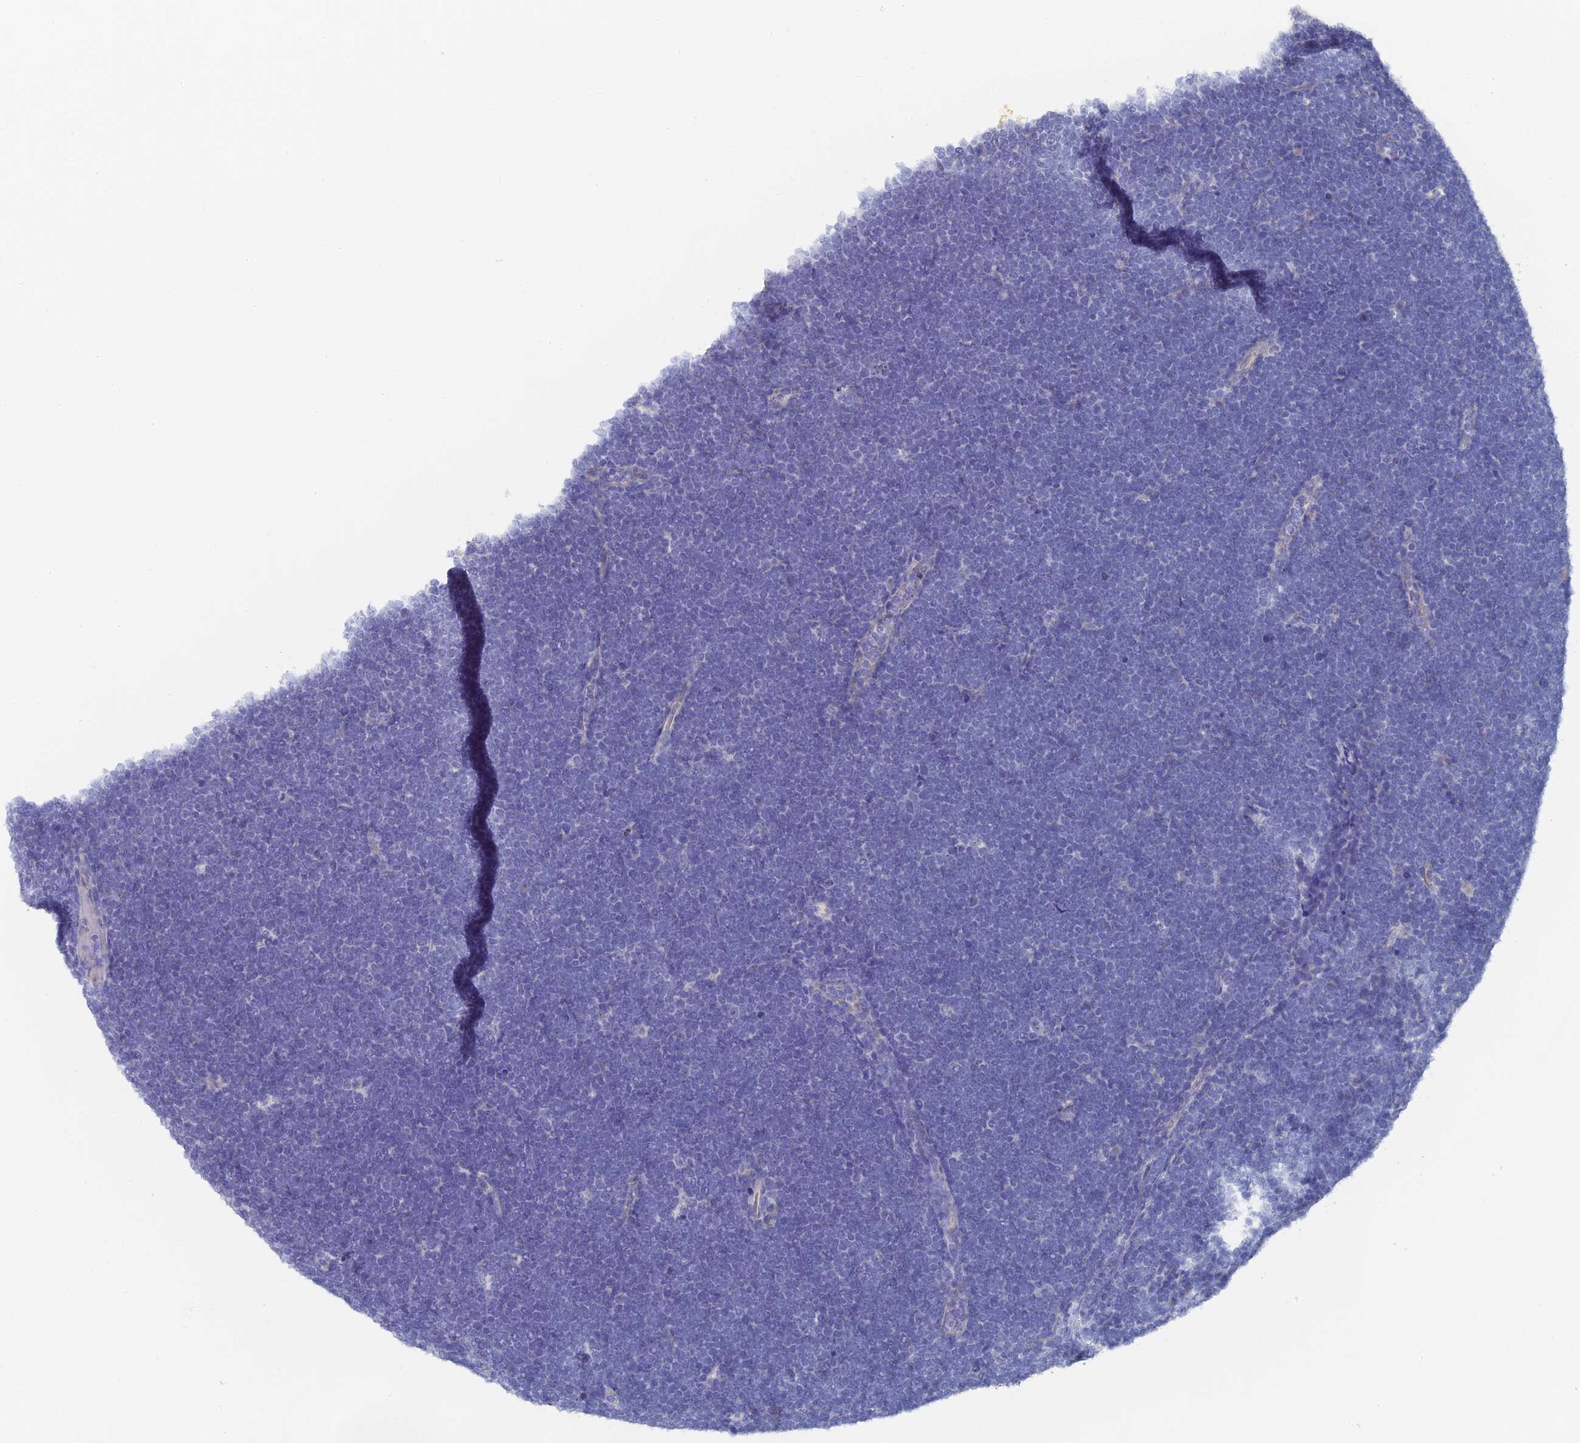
{"staining": {"intensity": "negative", "quantity": "none", "location": "none"}, "tissue": "lymphoma", "cell_type": "Tumor cells", "image_type": "cancer", "snomed": [{"axis": "morphology", "description": "Malignant lymphoma, non-Hodgkin's type, High grade"}, {"axis": "topography", "description": "Lymph node"}], "caption": "Immunohistochemistry (IHC) image of neoplastic tissue: high-grade malignant lymphoma, non-Hodgkin's type stained with DAB (3,3'-diaminobenzidine) displays no significant protein staining in tumor cells. Nuclei are stained in blue.", "gene": "SRFBP1", "patient": {"sex": "male", "age": 13}}